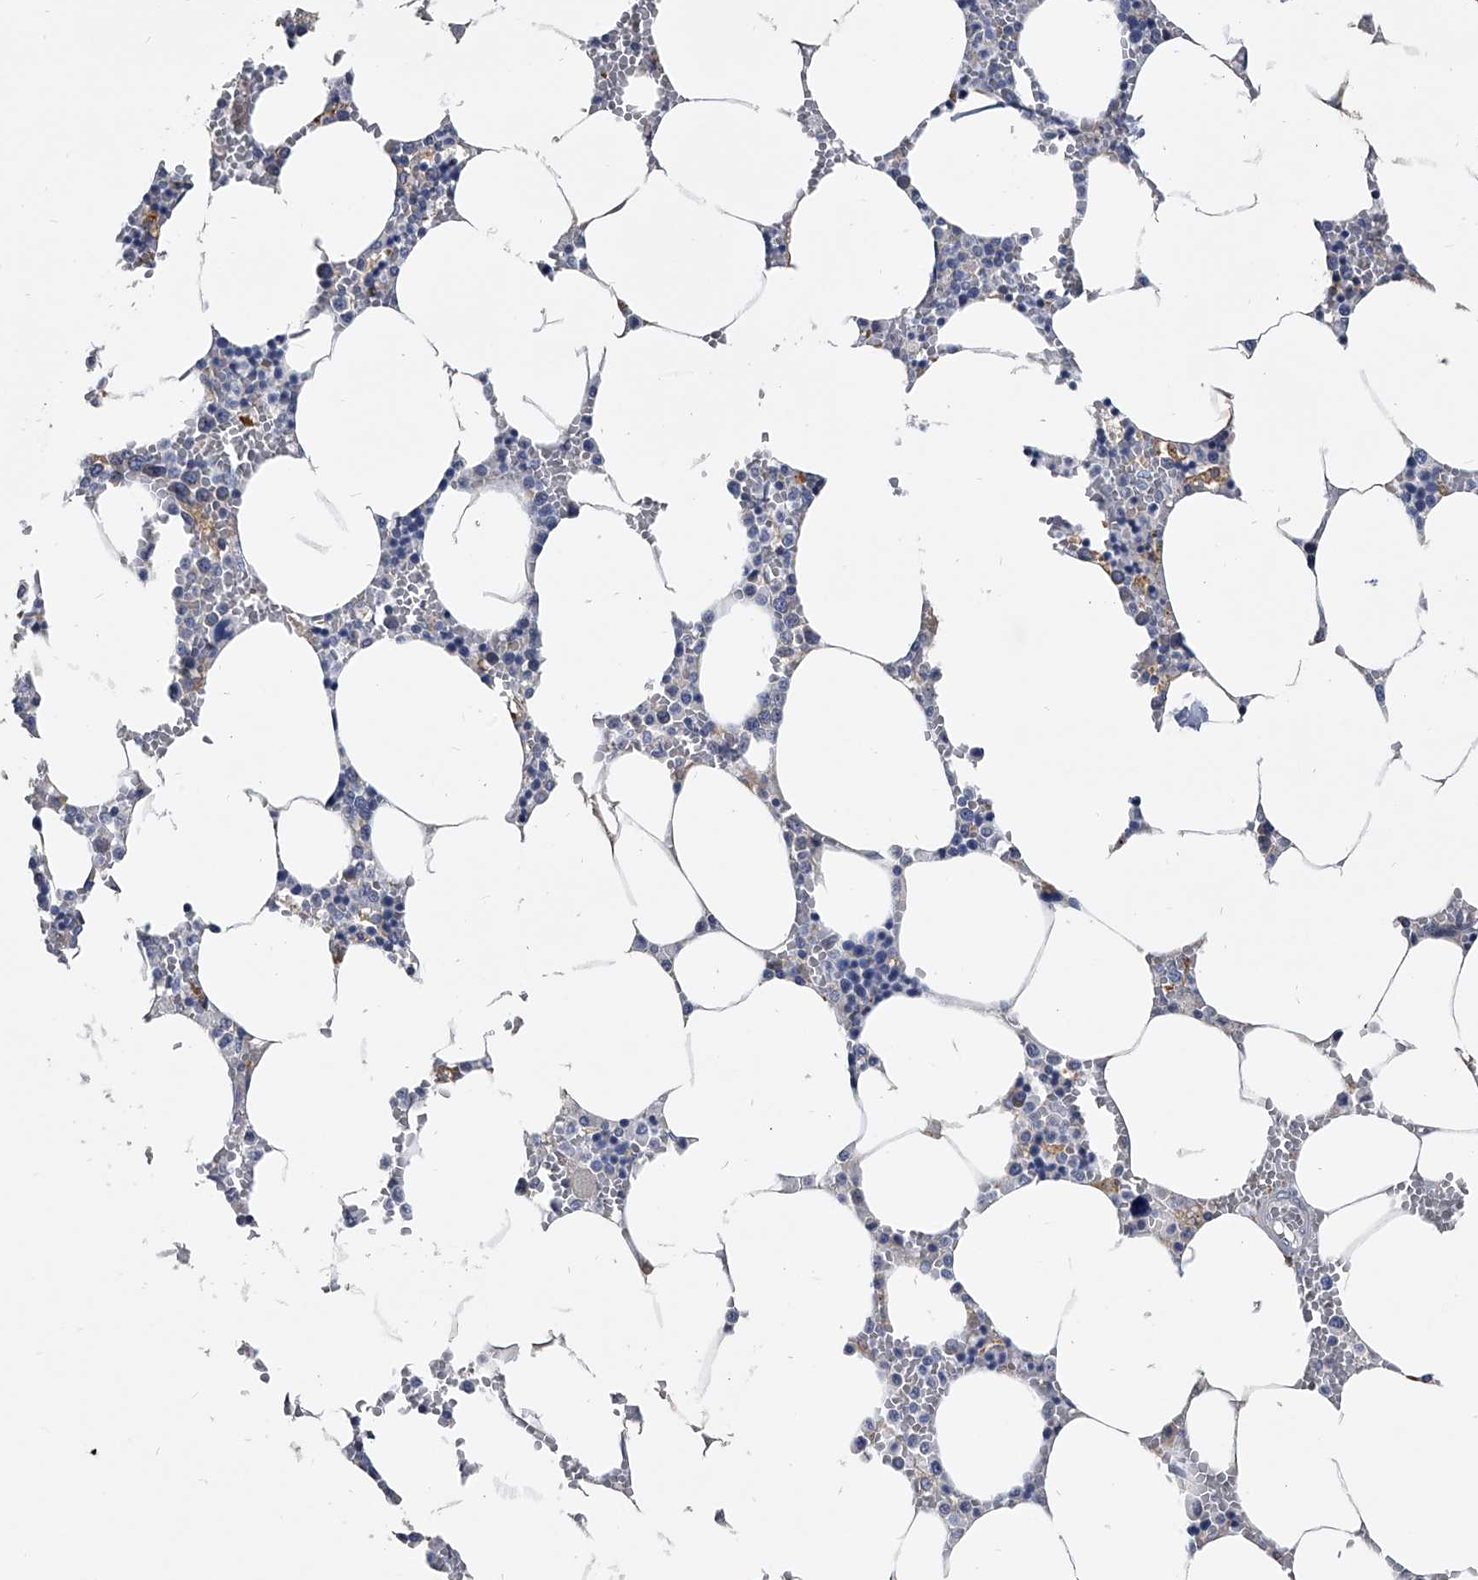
{"staining": {"intensity": "moderate", "quantity": "<25%", "location": "cytoplasmic/membranous"}, "tissue": "bone marrow", "cell_type": "Hematopoietic cells", "image_type": "normal", "snomed": [{"axis": "morphology", "description": "Normal tissue, NOS"}, {"axis": "topography", "description": "Bone marrow"}], "caption": "Moderate cytoplasmic/membranous staining for a protein is identified in about <25% of hematopoietic cells of unremarkable bone marrow using immunohistochemistry (IHC).", "gene": "SPP1", "patient": {"sex": "male", "age": 70}}